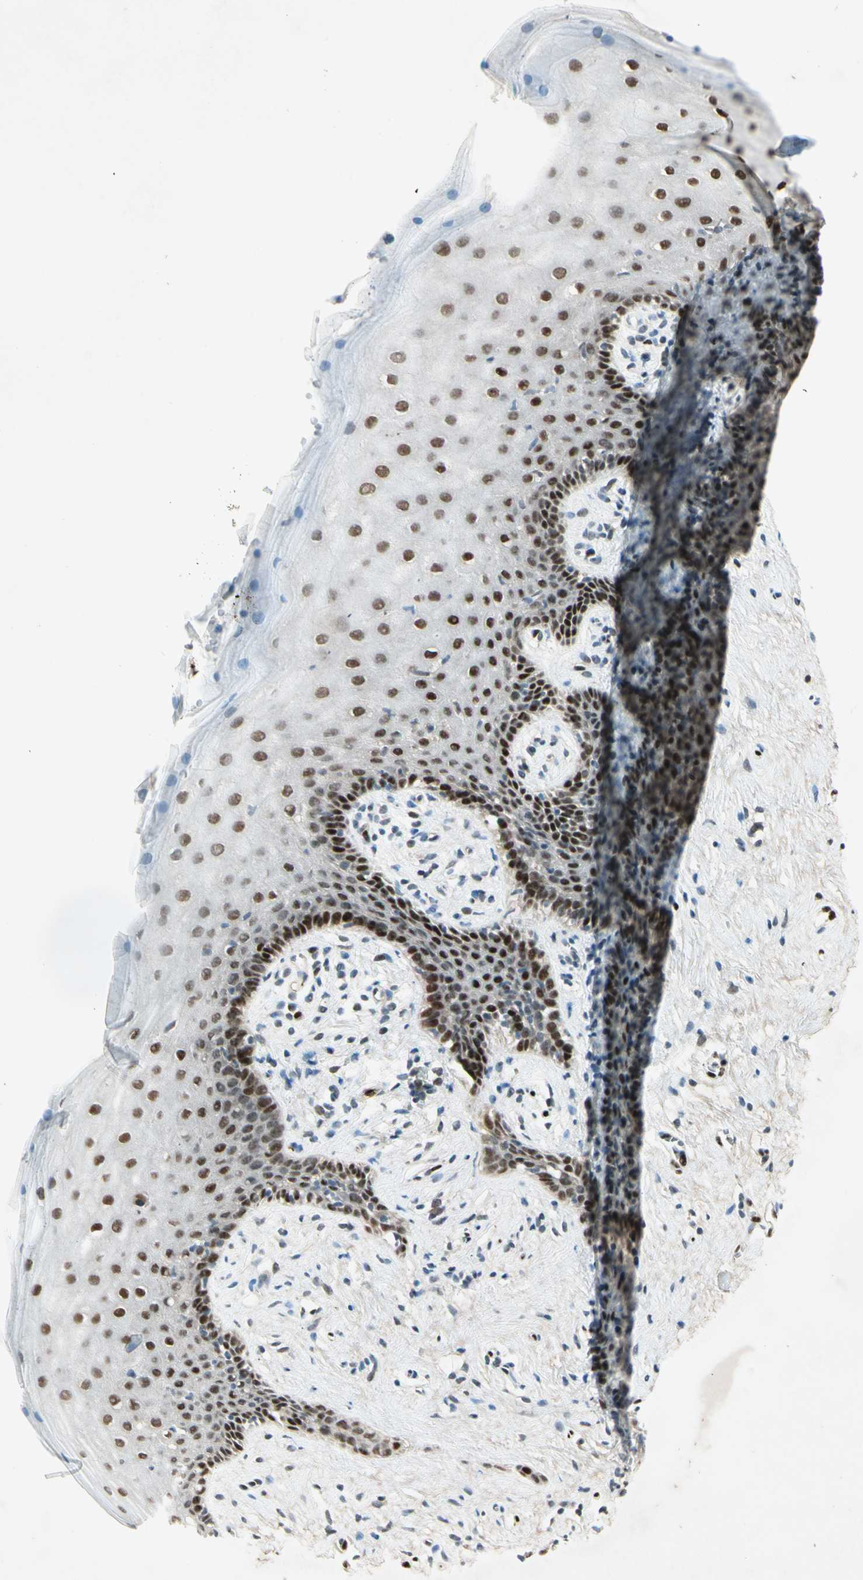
{"staining": {"intensity": "strong", "quantity": ">75%", "location": "nuclear"}, "tissue": "vagina", "cell_type": "Squamous epithelial cells", "image_type": "normal", "snomed": [{"axis": "morphology", "description": "Normal tissue, NOS"}, {"axis": "topography", "description": "Vagina"}], "caption": "Brown immunohistochemical staining in normal human vagina shows strong nuclear expression in approximately >75% of squamous epithelial cells. (brown staining indicates protein expression, while blue staining denotes nuclei).", "gene": "RNF43", "patient": {"sex": "female", "age": 44}}